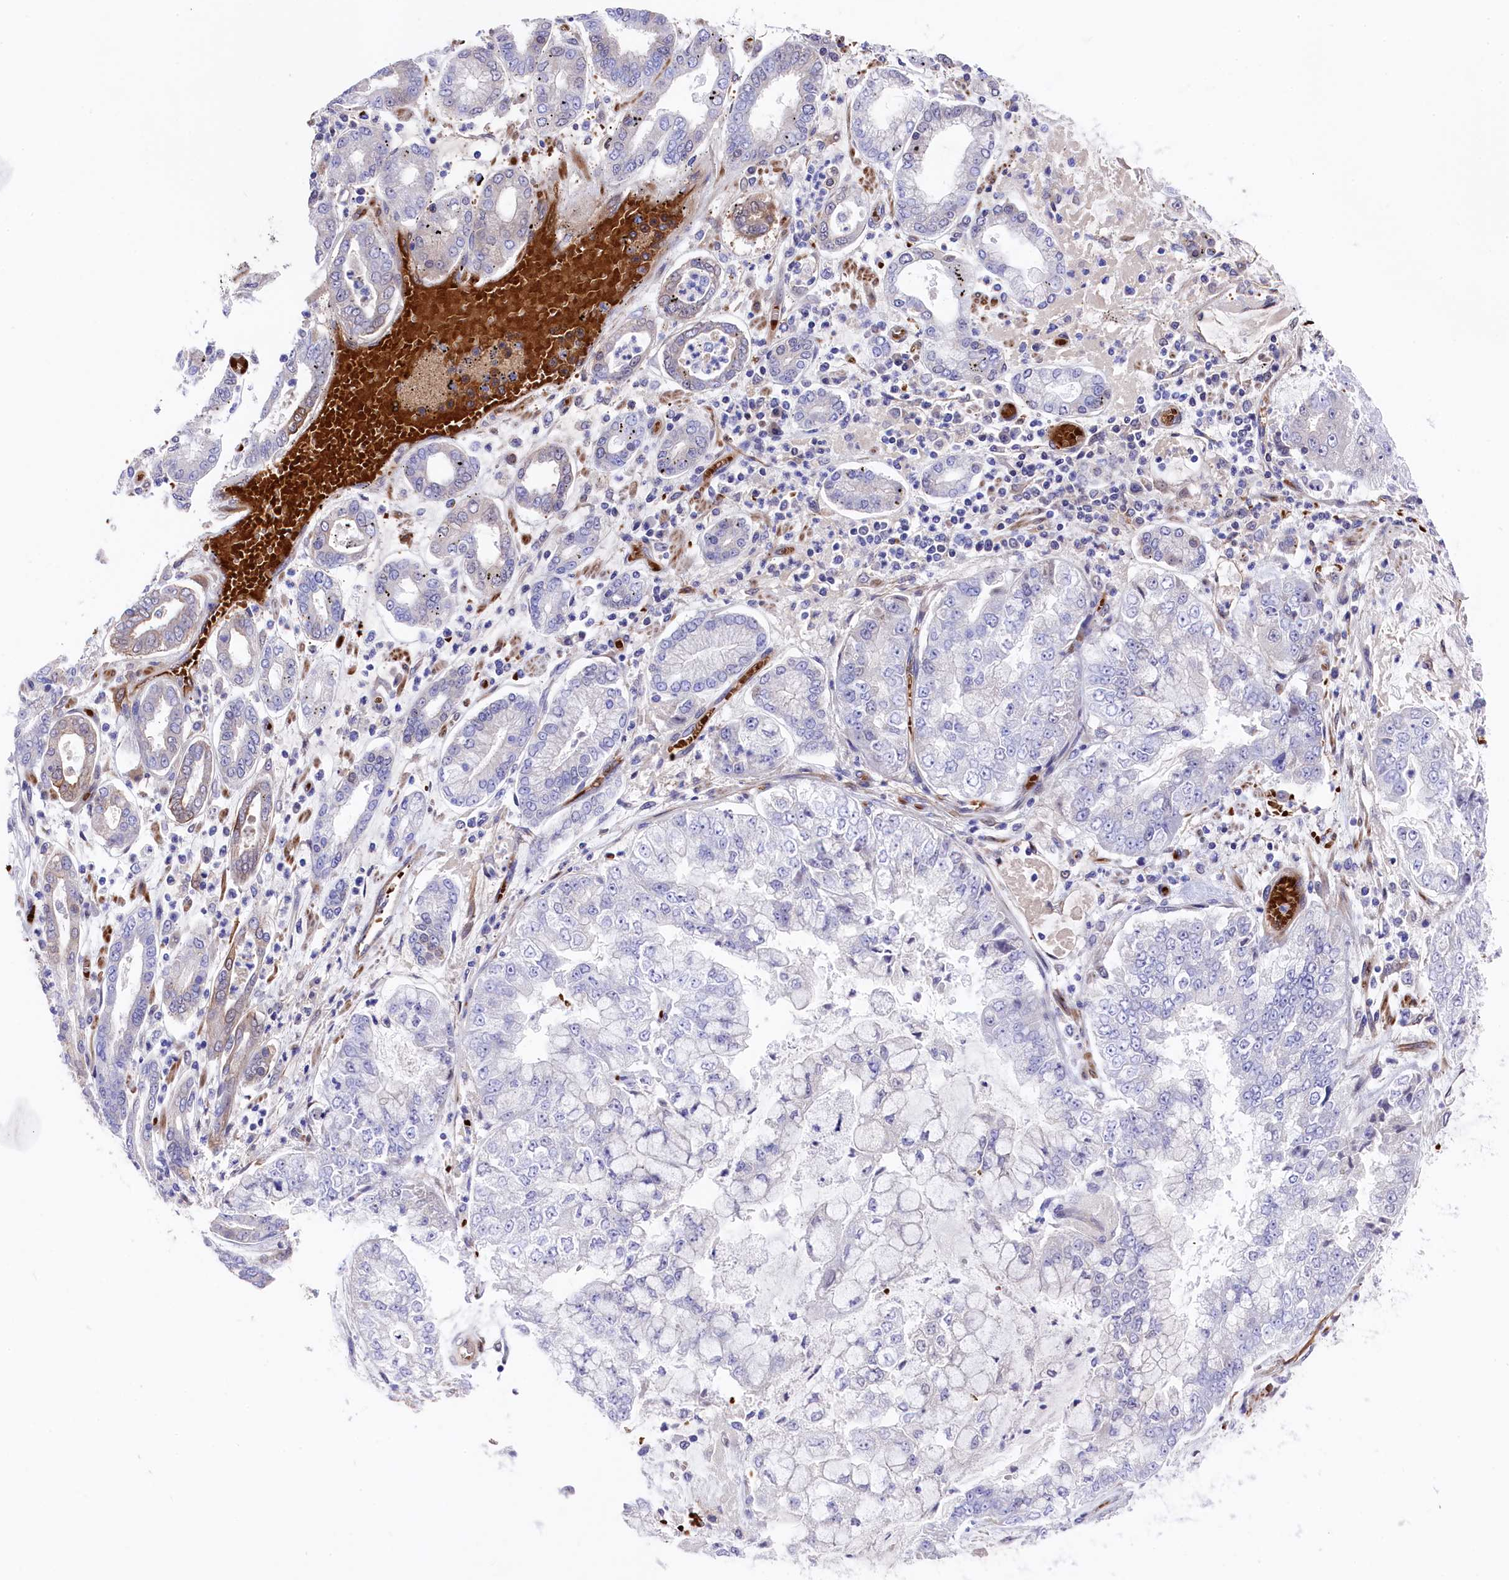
{"staining": {"intensity": "negative", "quantity": "none", "location": "none"}, "tissue": "stomach cancer", "cell_type": "Tumor cells", "image_type": "cancer", "snomed": [{"axis": "morphology", "description": "Adenocarcinoma, NOS"}, {"axis": "topography", "description": "Stomach"}], "caption": "High power microscopy image of an immunohistochemistry histopathology image of adenocarcinoma (stomach), revealing no significant expression in tumor cells. (Stains: DAB immunohistochemistry (IHC) with hematoxylin counter stain, Microscopy: brightfield microscopy at high magnification).", "gene": "LHFPL4", "patient": {"sex": "male", "age": 76}}